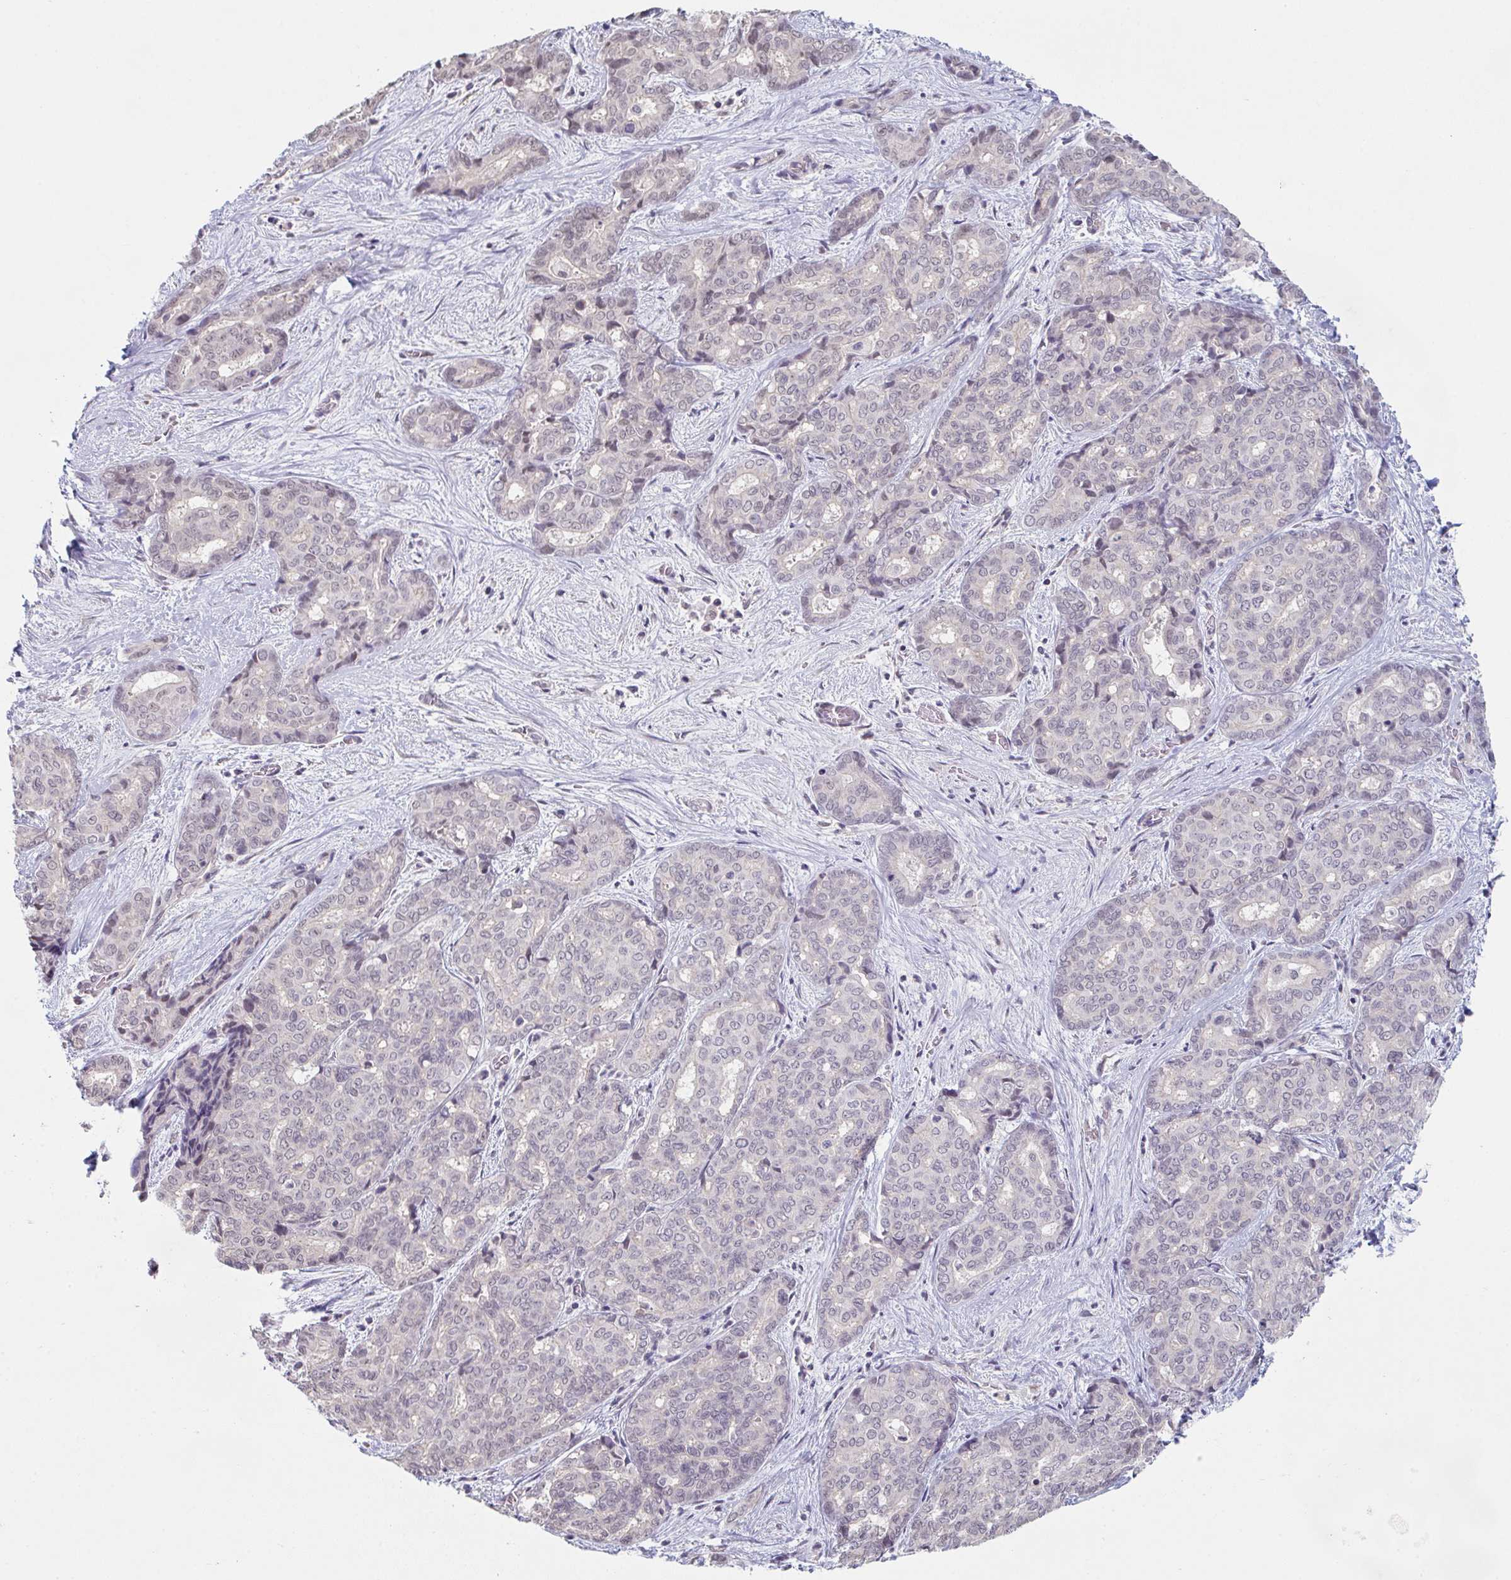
{"staining": {"intensity": "negative", "quantity": "none", "location": "none"}, "tissue": "liver cancer", "cell_type": "Tumor cells", "image_type": "cancer", "snomed": [{"axis": "morphology", "description": "Cholangiocarcinoma"}, {"axis": "topography", "description": "Liver"}], "caption": "A high-resolution histopathology image shows IHC staining of liver cancer, which displays no significant positivity in tumor cells.", "gene": "ZNF214", "patient": {"sex": "female", "age": 64}}